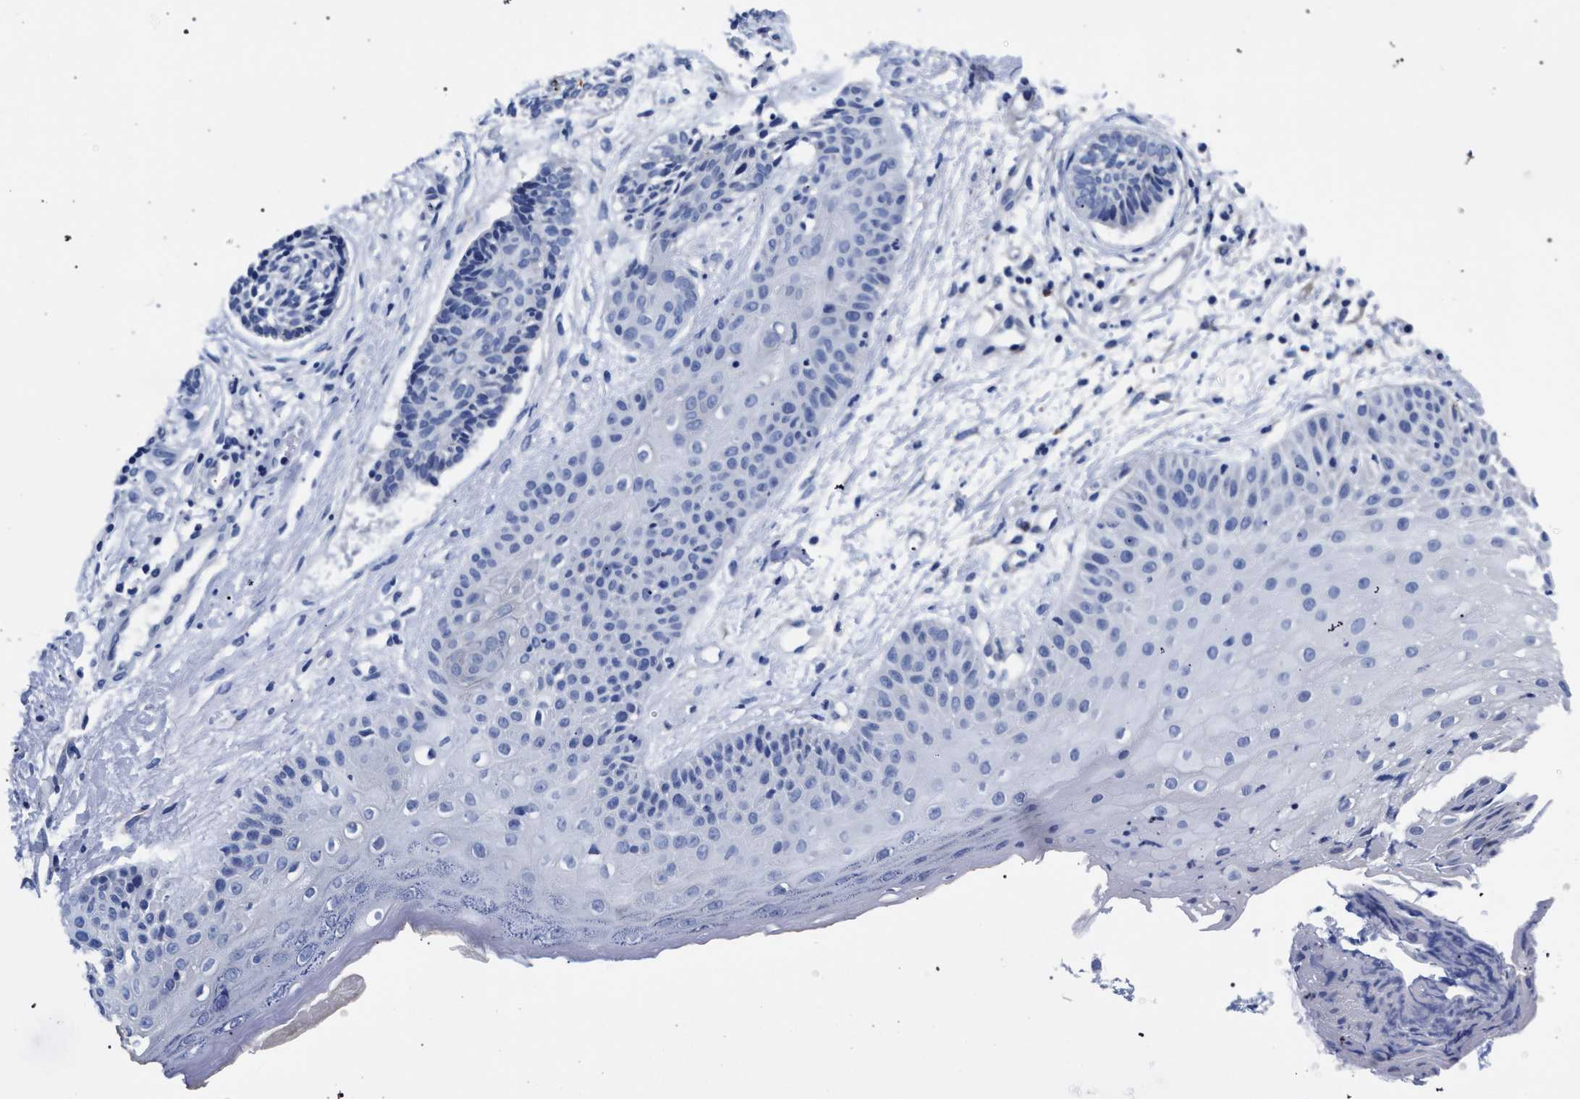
{"staining": {"intensity": "negative", "quantity": "none", "location": "none"}, "tissue": "skin cancer", "cell_type": "Tumor cells", "image_type": "cancer", "snomed": [{"axis": "morphology", "description": "Normal tissue, NOS"}, {"axis": "morphology", "description": "Basal cell carcinoma"}, {"axis": "topography", "description": "Skin"}], "caption": "Tumor cells show no significant expression in basal cell carcinoma (skin).", "gene": "AKAP4", "patient": {"sex": "male", "age": 63}}